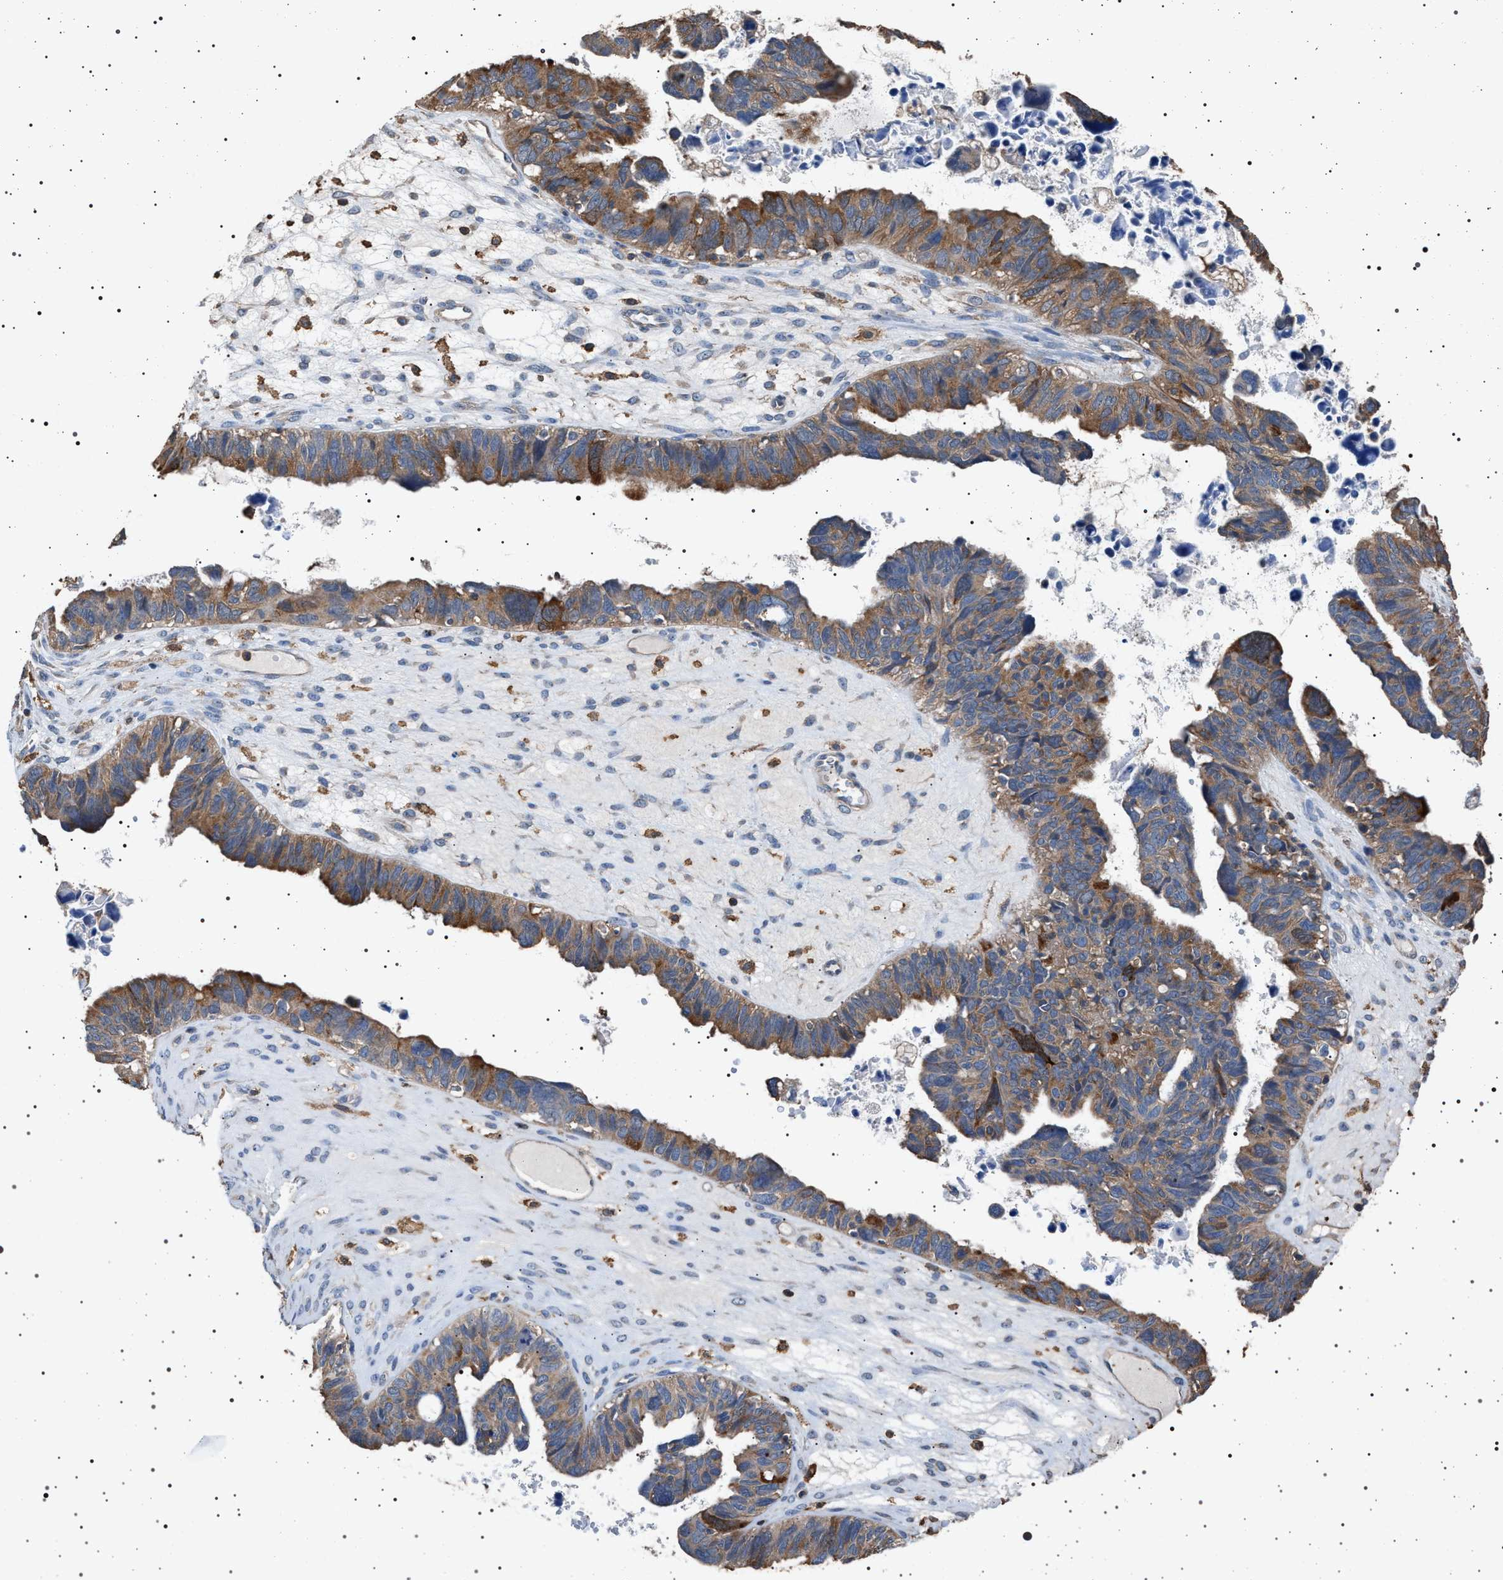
{"staining": {"intensity": "moderate", "quantity": ">75%", "location": "cytoplasmic/membranous"}, "tissue": "ovarian cancer", "cell_type": "Tumor cells", "image_type": "cancer", "snomed": [{"axis": "morphology", "description": "Cystadenocarcinoma, serous, NOS"}, {"axis": "topography", "description": "Ovary"}], "caption": "Immunohistochemical staining of human ovarian cancer (serous cystadenocarcinoma) reveals medium levels of moderate cytoplasmic/membranous protein staining in about >75% of tumor cells. (brown staining indicates protein expression, while blue staining denotes nuclei).", "gene": "SMAP2", "patient": {"sex": "female", "age": 79}}